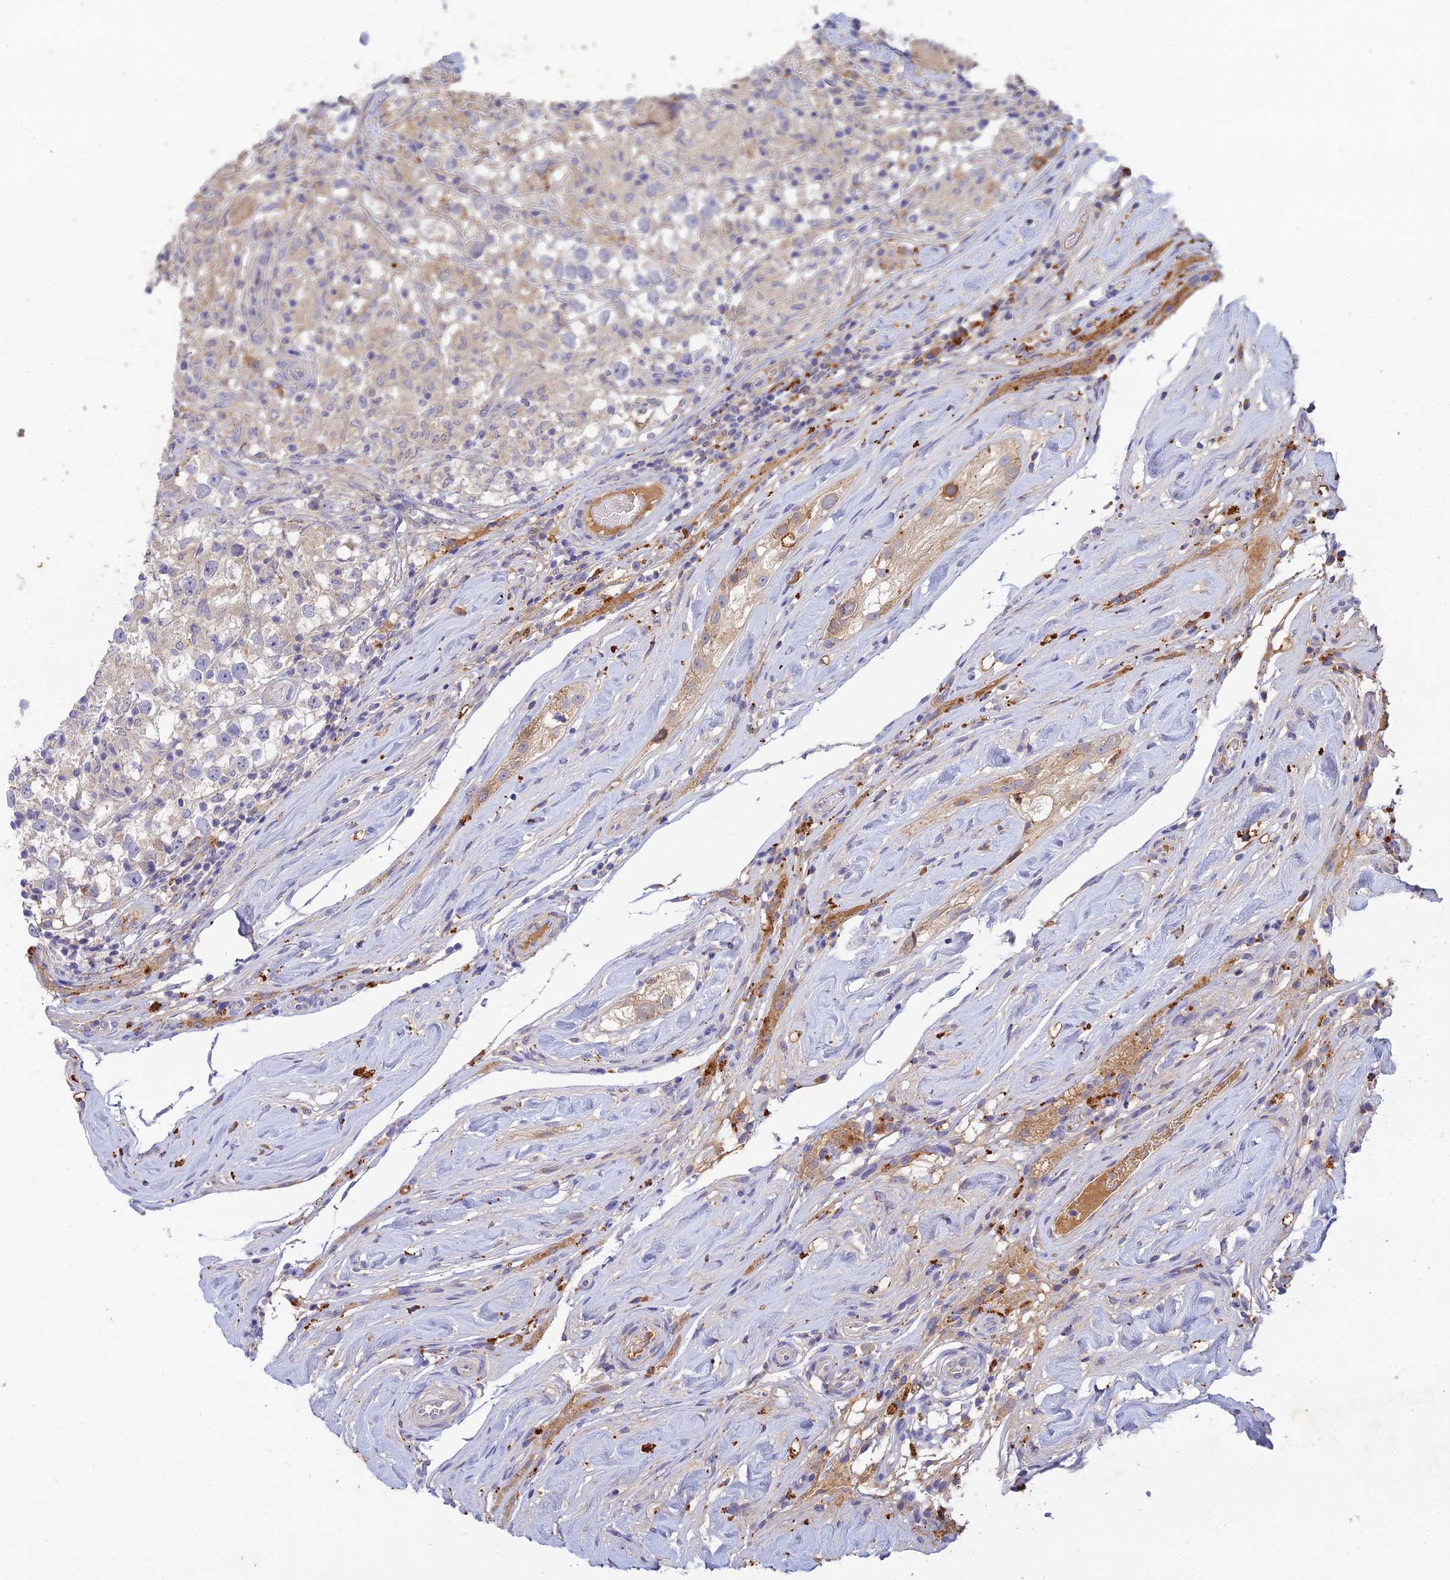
{"staining": {"intensity": "negative", "quantity": "none", "location": "none"}, "tissue": "testis cancer", "cell_type": "Tumor cells", "image_type": "cancer", "snomed": [{"axis": "morphology", "description": "Seminoma, NOS"}, {"axis": "topography", "description": "Testis"}], "caption": "Tumor cells show no significant protein positivity in testis cancer.", "gene": "ACSM5", "patient": {"sex": "male", "age": 46}}